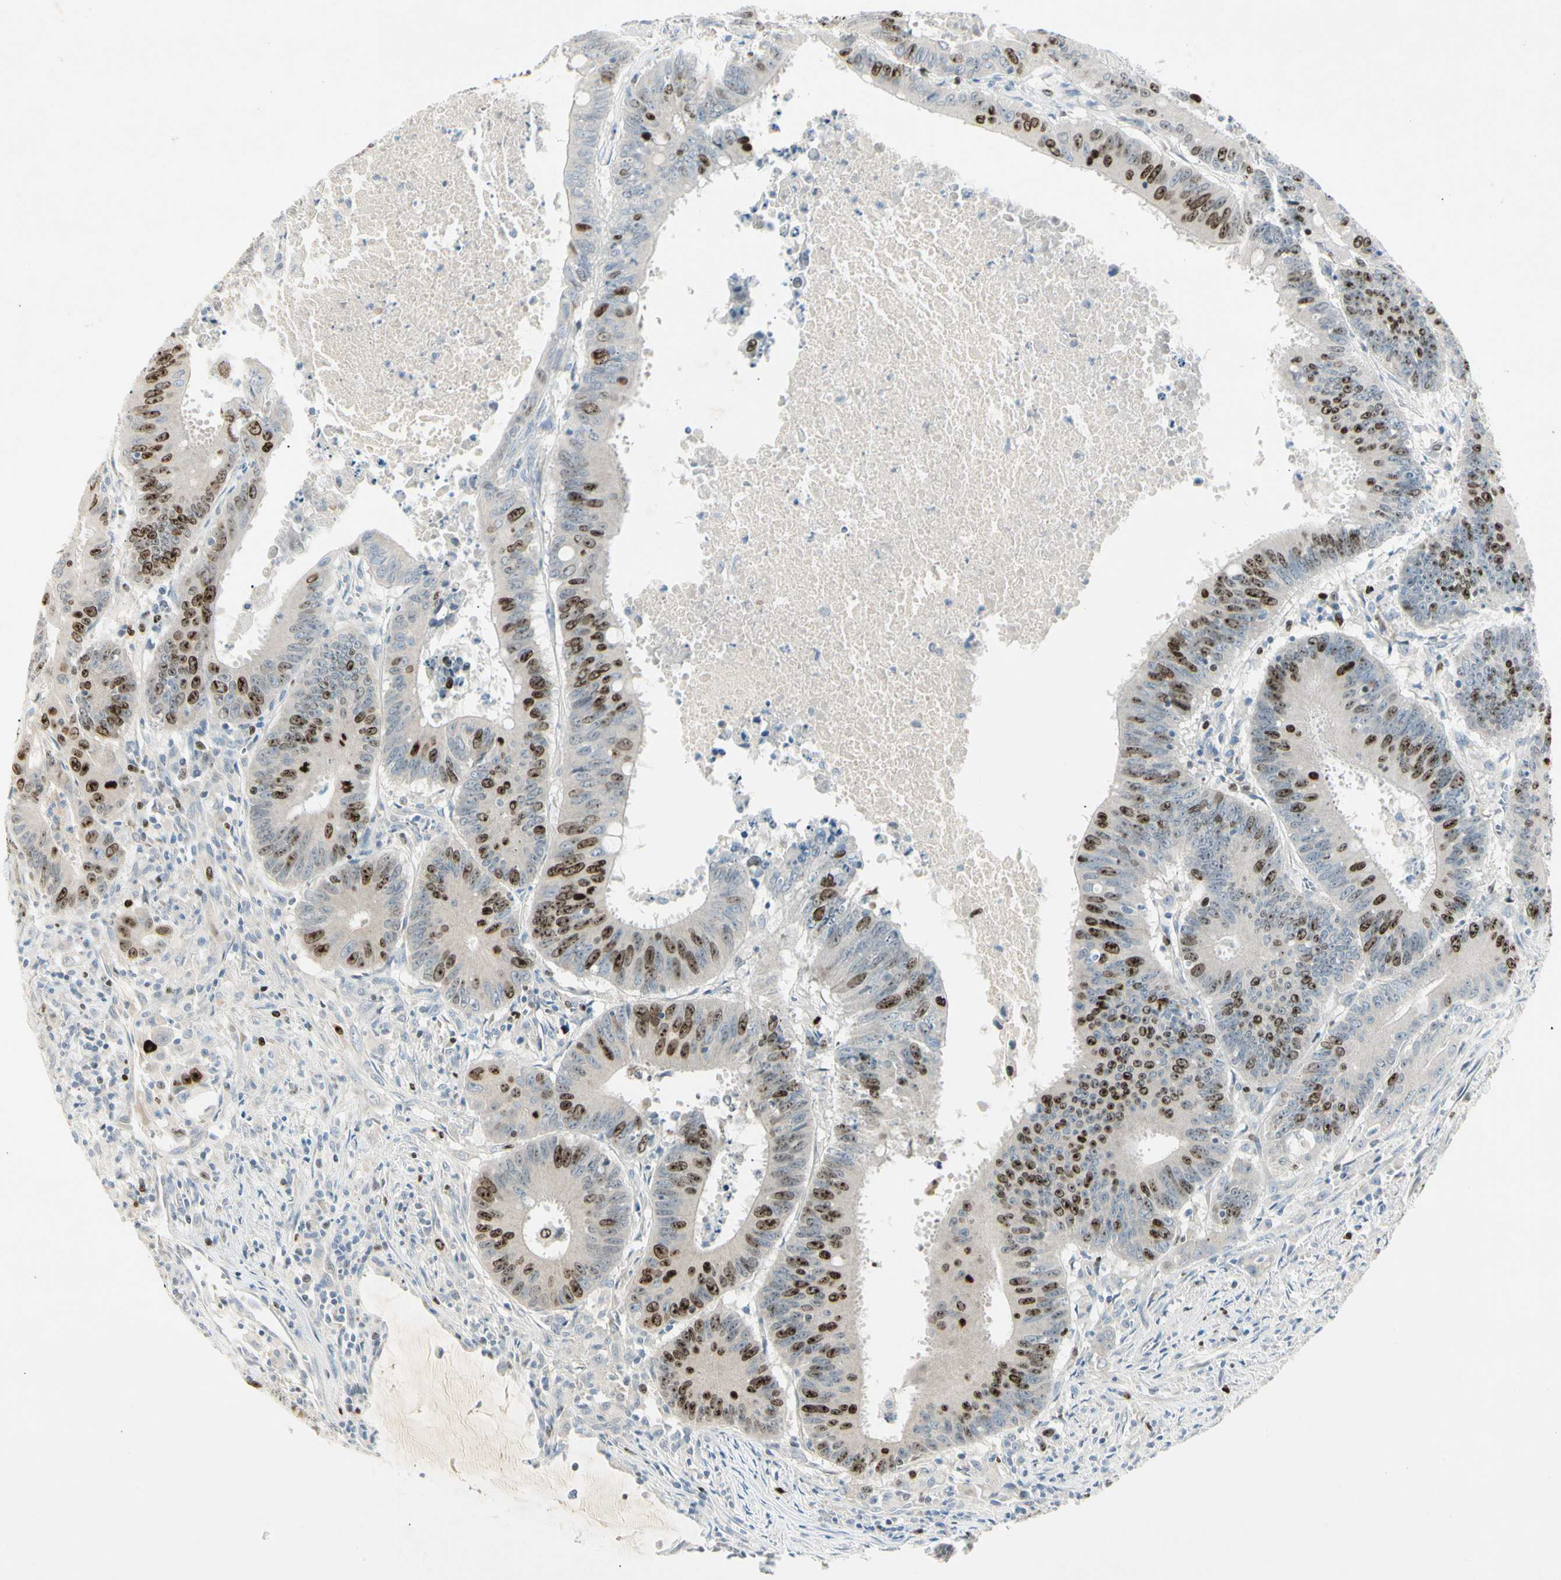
{"staining": {"intensity": "strong", "quantity": "25%-75%", "location": "nuclear"}, "tissue": "colorectal cancer", "cell_type": "Tumor cells", "image_type": "cancer", "snomed": [{"axis": "morphology", "description": "Adenocarcinoma, NOS"}, {"axis": "topography", "description": "Colon"}], "caption": "Strong nuclear expression is identified in about 25%-75% of tumor cells in colorectal cancer (adenocarcinoma).", "gene": "PITX1", "patient": {"sex": "male", "age": 45}}